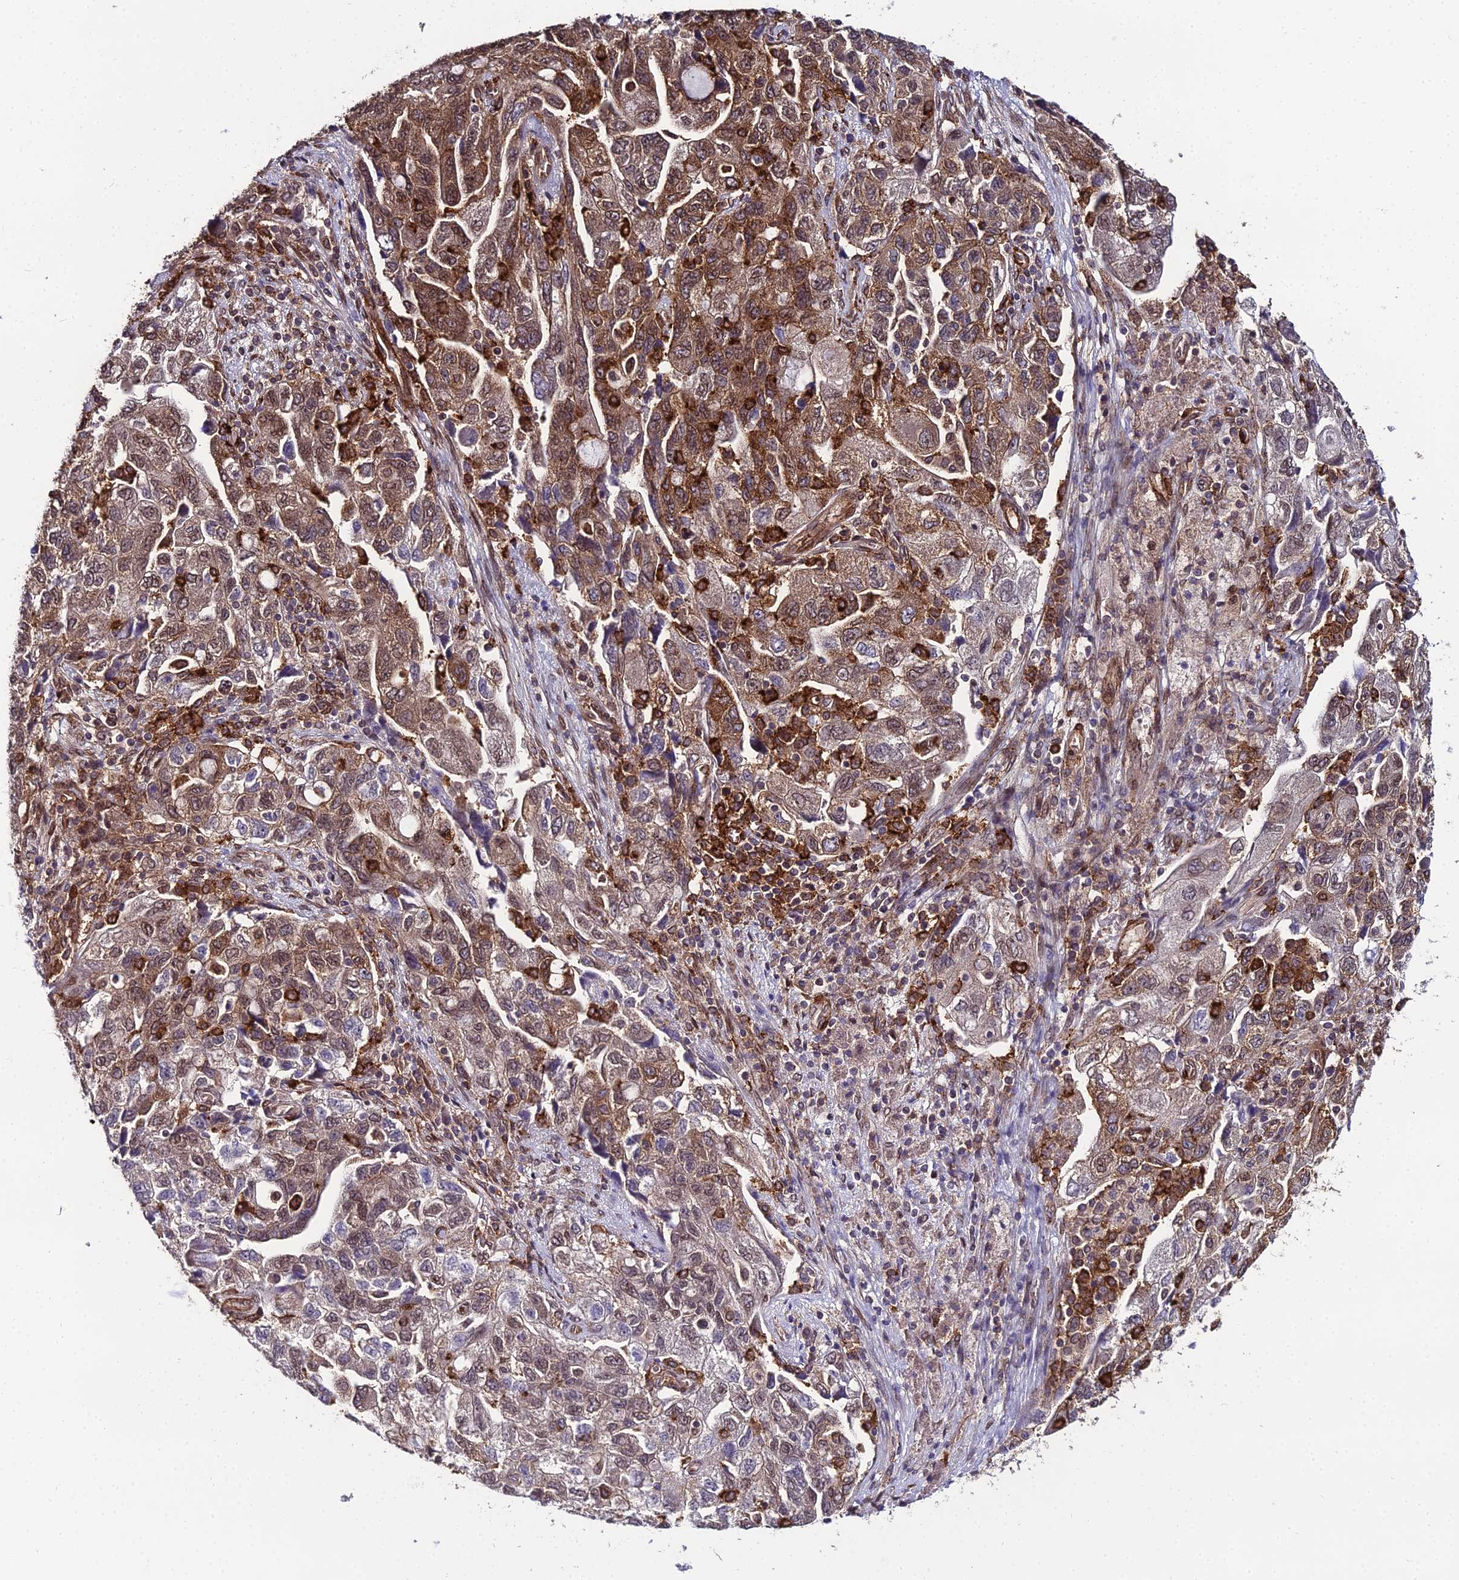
{"staining": {"intensity": "moderate", "quantity": ">75%", "location": "cytoplasmic/membranous,nuclear"}, "tissue": "ovarian cancer", "cell_type": "Tumor cells", "image_type": "cancer", "snomed": [{"axis": "morphology", "description": "Carcinoma, NOS"}, {"axis": "morphology", "description": "Cystadenocarcinoma, serous, NOS"}, {"axis": "topography", "description": "Ovary"}], "caption": "Moderate cytoplasmic/membranous and nuclear staining is present in approximately >75% of tumor cells in ovarian cancer (carcinoma). The protein of interest is shown in brown color, while the nuclei are stained blue.", "gene": "DDX19A", "patient": {"sex": "female", "age": 69}}